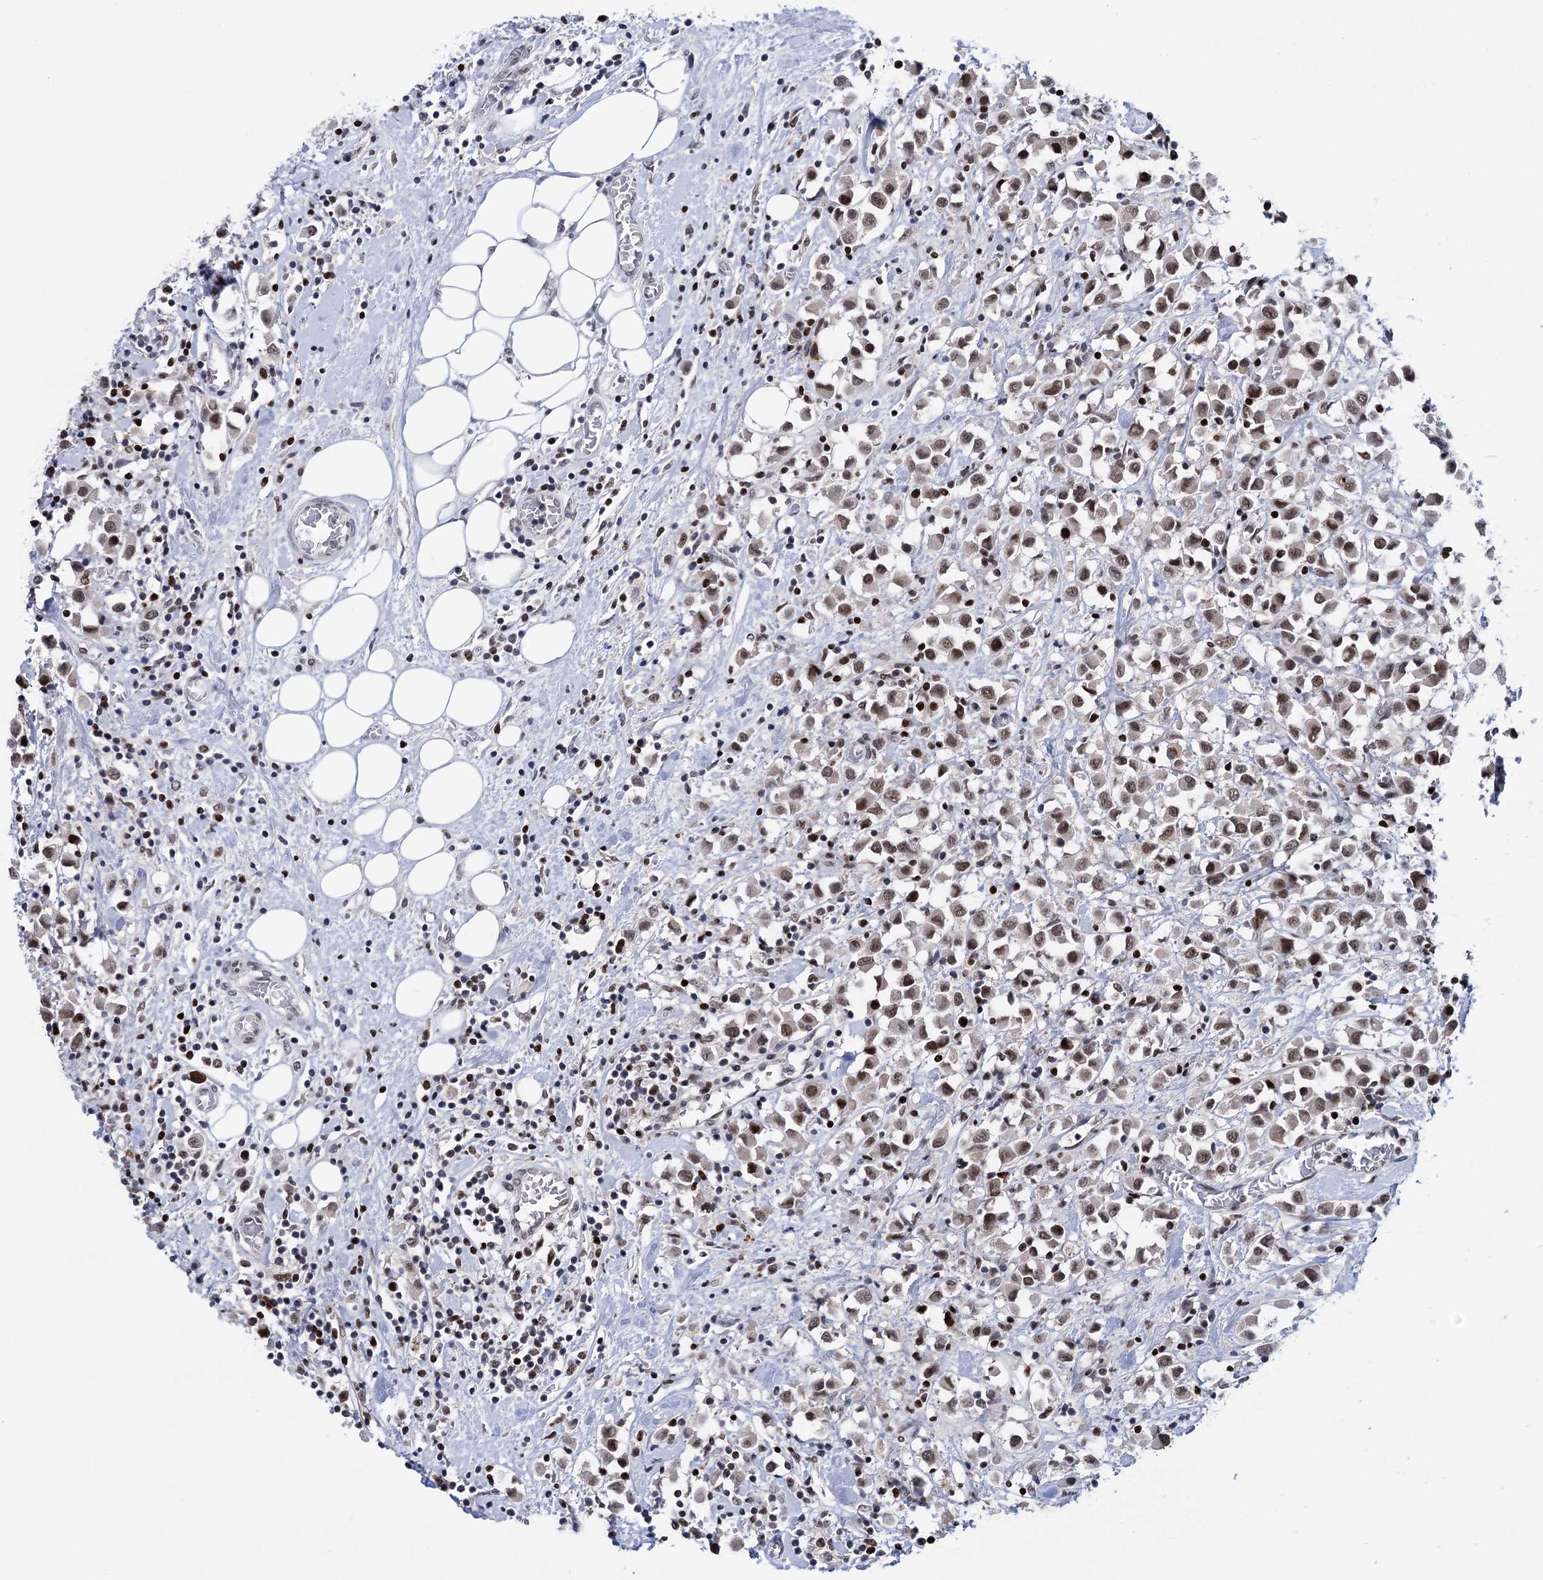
{"staining": {"intensity": "moderate", "quantity": ">75%", "location": "nuclear"}, "tissue": "breast cancer", "cell_type": "Tumor cells", "image_type": "cancer", "snomed": [{"axis": "morphology", "description": "Duct carcinoma"}, {"axis": "topography", "description": "Breast"}], "caption": "Immunohistochemistry of human infiltrating ductal carcinoma (breast) exhibits medium levels of moderate nuclear expression in about >75% of tumor cells. The protein is stained brown, and the nuclei are stained in blue (DAB IHC with brightfield microscopy, high magnification).", "gene": "ZCCHC10", "patient": {"sex": "female", "age": 61}}